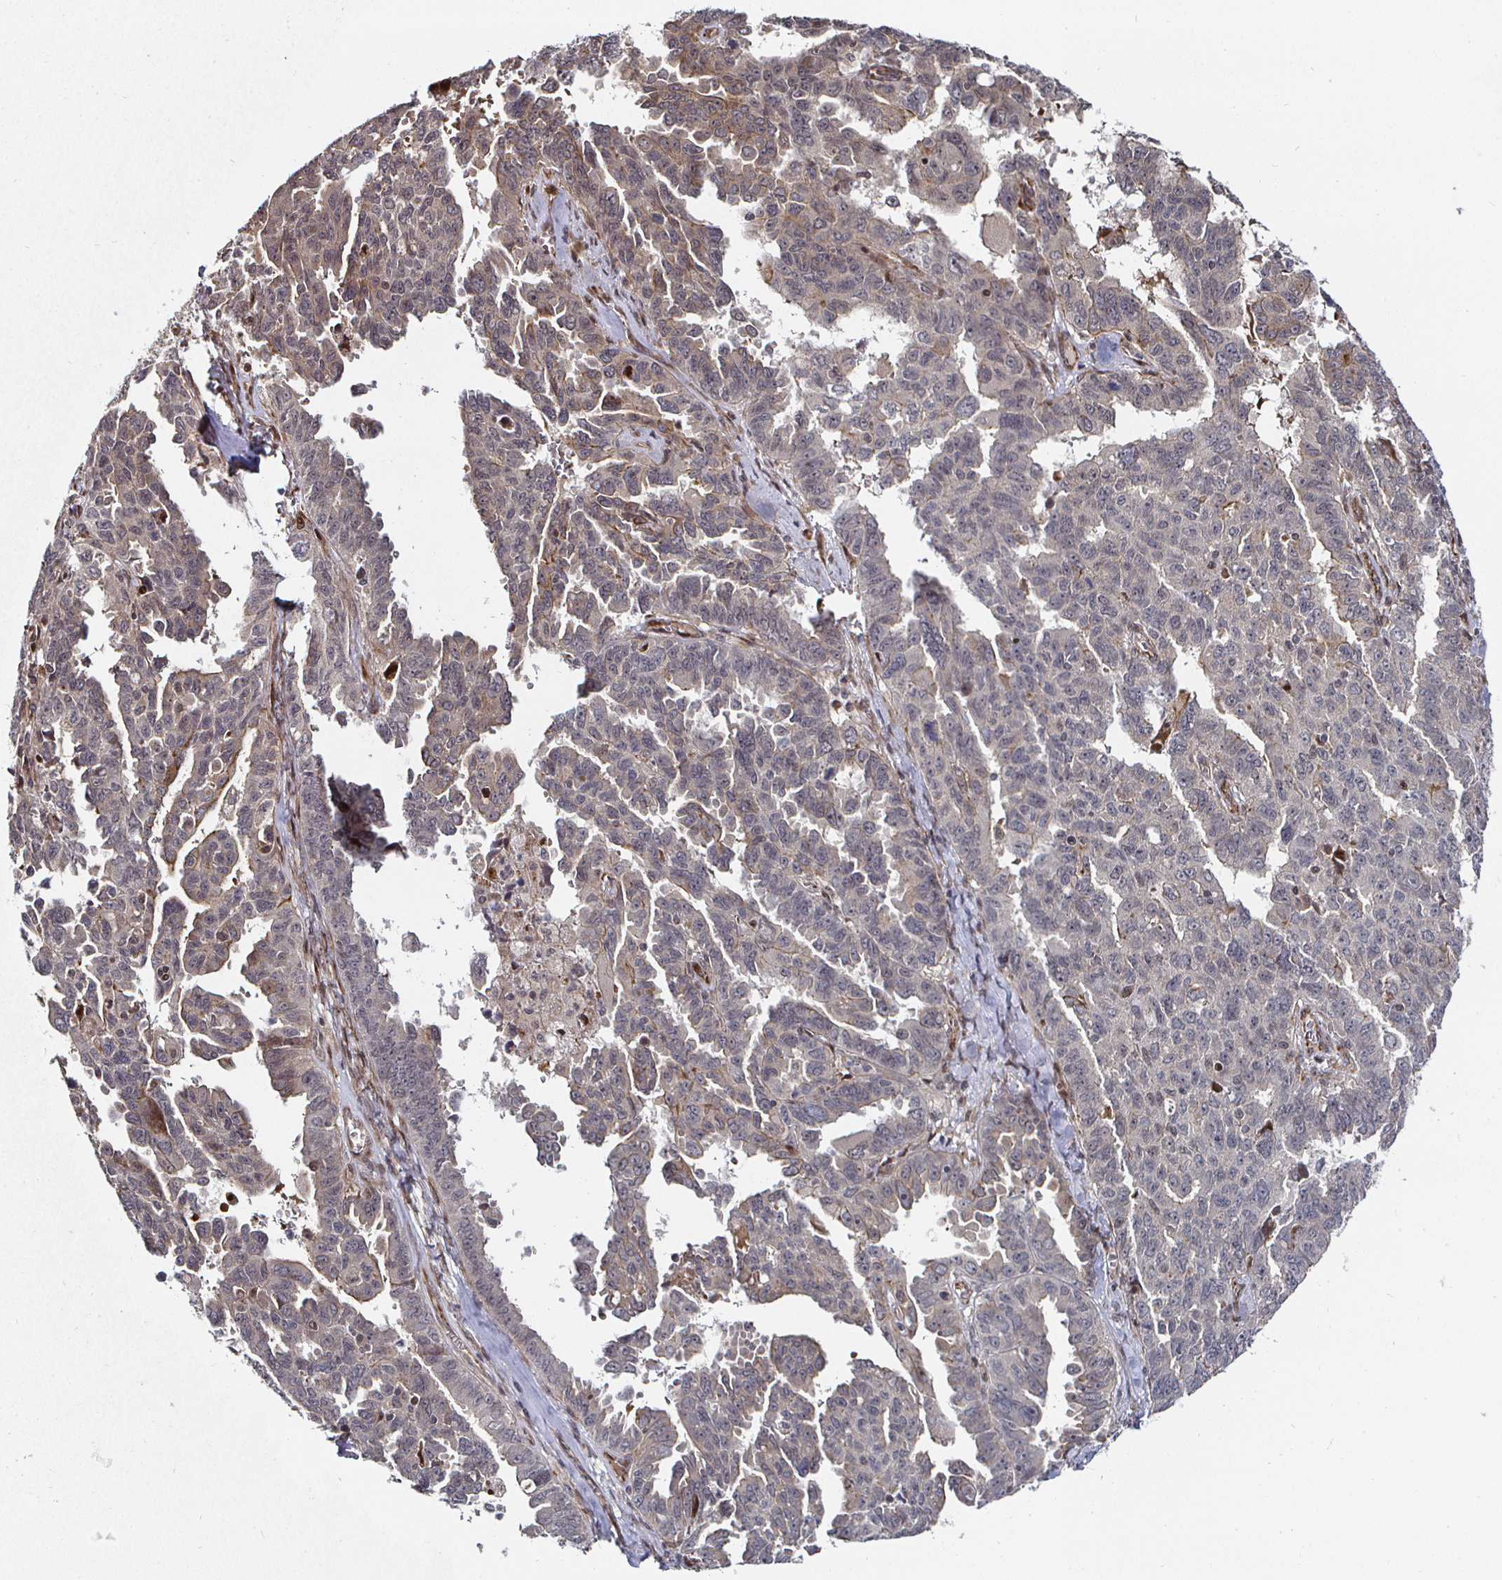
{"staining": {"intensity": "weak", "quantity": "<25%", "location": "cytoplasmic/membranous"}, "tissue": "ovarian cancer", "cell_type": "Tumor cells", "image_type": "cancer", "snomed": [{"axis": "morphology", "description": "Adenocarcinoma, NOS"}, {"axis": "morphology", "description": "Carcinoma, endometroid"}, {"axis": "topography", "description": "Ovary"}], "caption": "Ovarian cancer (adenocarcinoma) stained for a protein using immunohistochemistry (IHC) reveals no expression tumor cells.", "gene": "TBKBP1", "patient": {"sex": "female", "age": 72}}